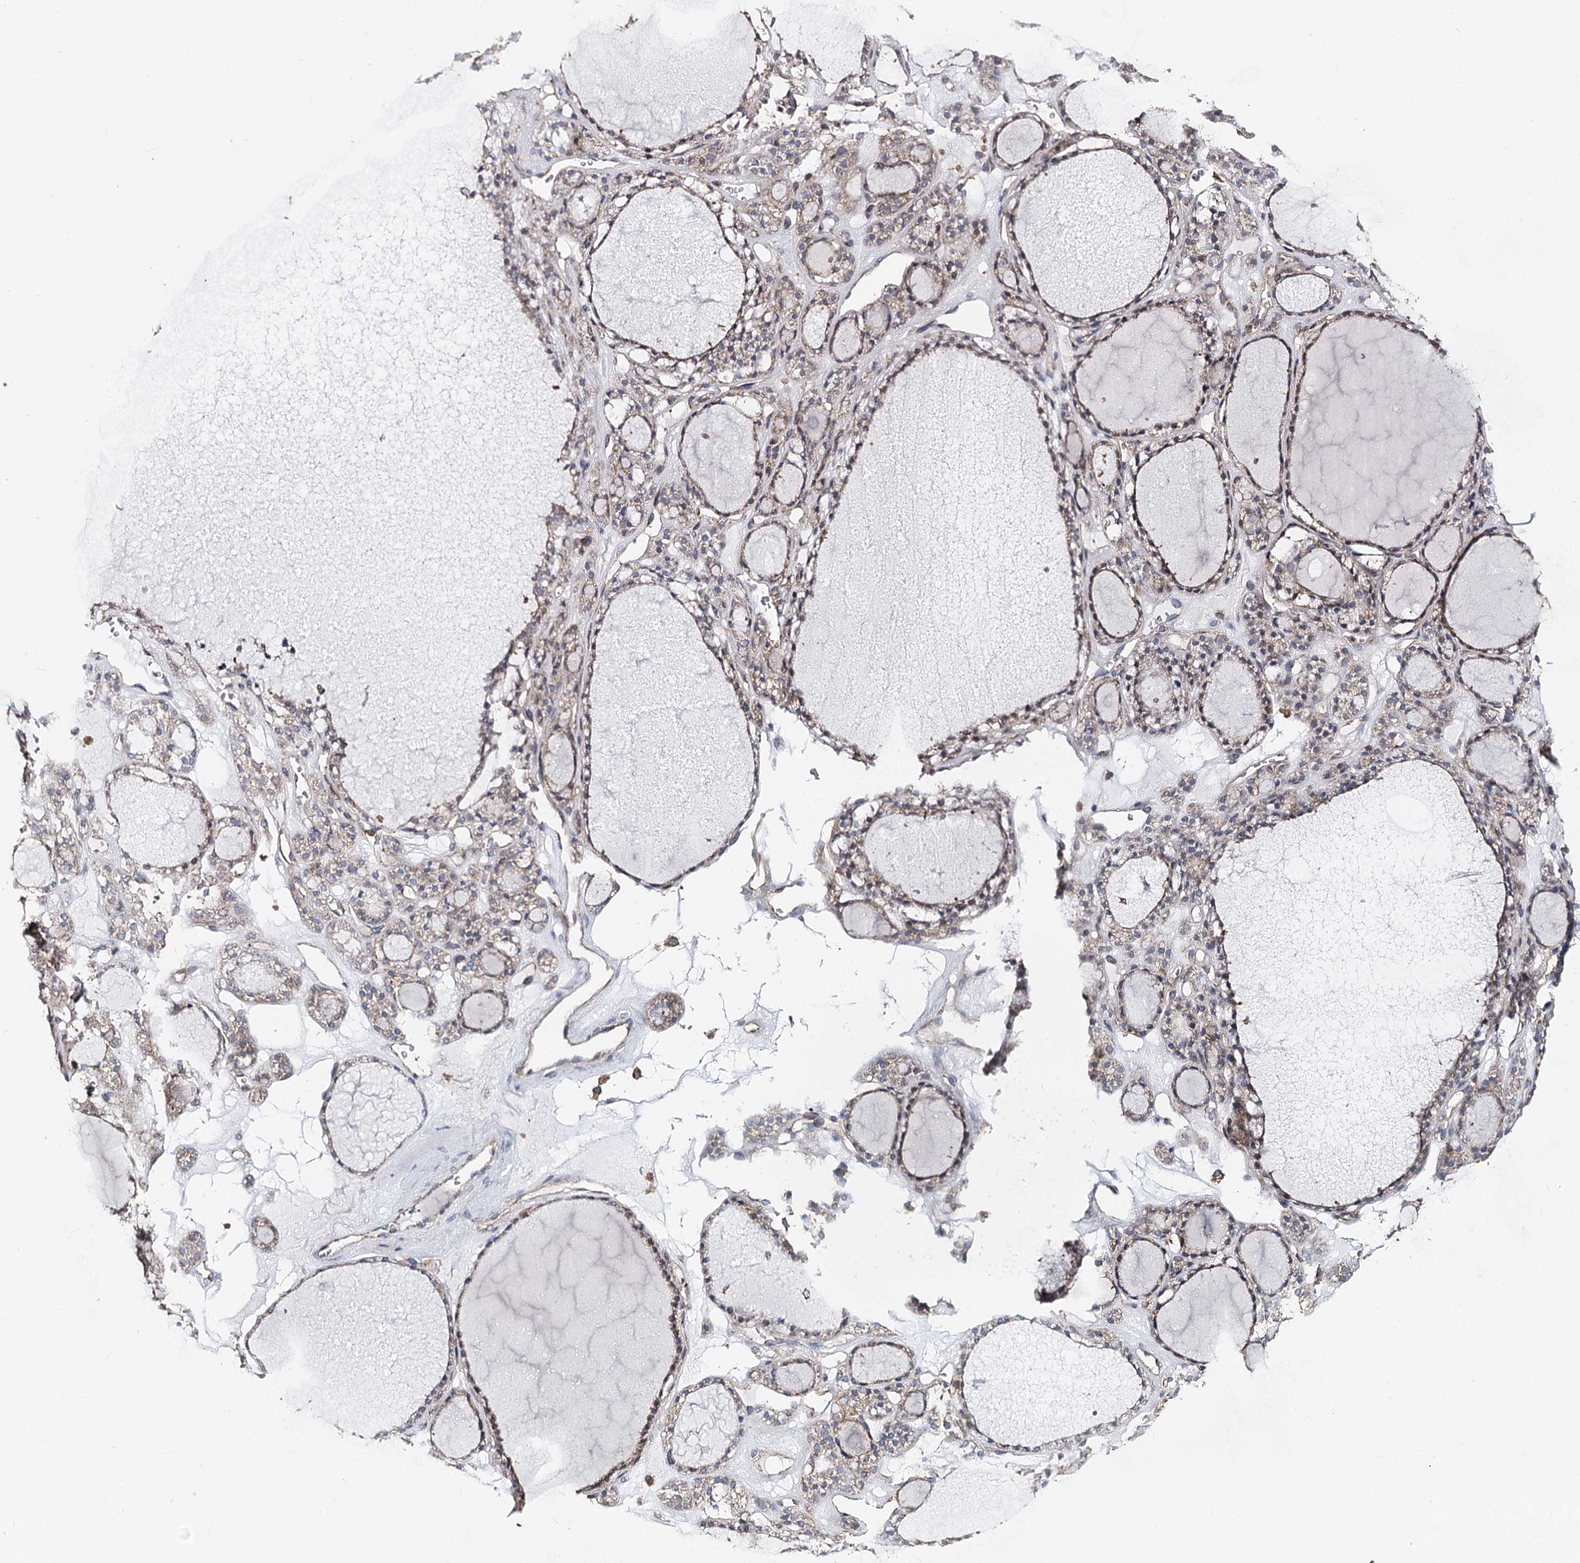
{"staining": {"intensity": "weak", "quantity": ">75%", "location": "cytoplasmic/membranous"}, "tissue": "thyroid gland", "cell_type": "Glandular cells", "image_type": "normal", "snomed": [{"axis": "morphology", "description": "Normal tissue, NOS"}, {"axis": "topography", "description": "Thyroid gland"}], "caption": "Immunohistochemical staining of normal thyroid gland displays weak cytoplasmic/membranous protein expression in about >75% of glandular cells.", "gene": "SEC24B", "patient": {"sex": "female", "age": 28}}